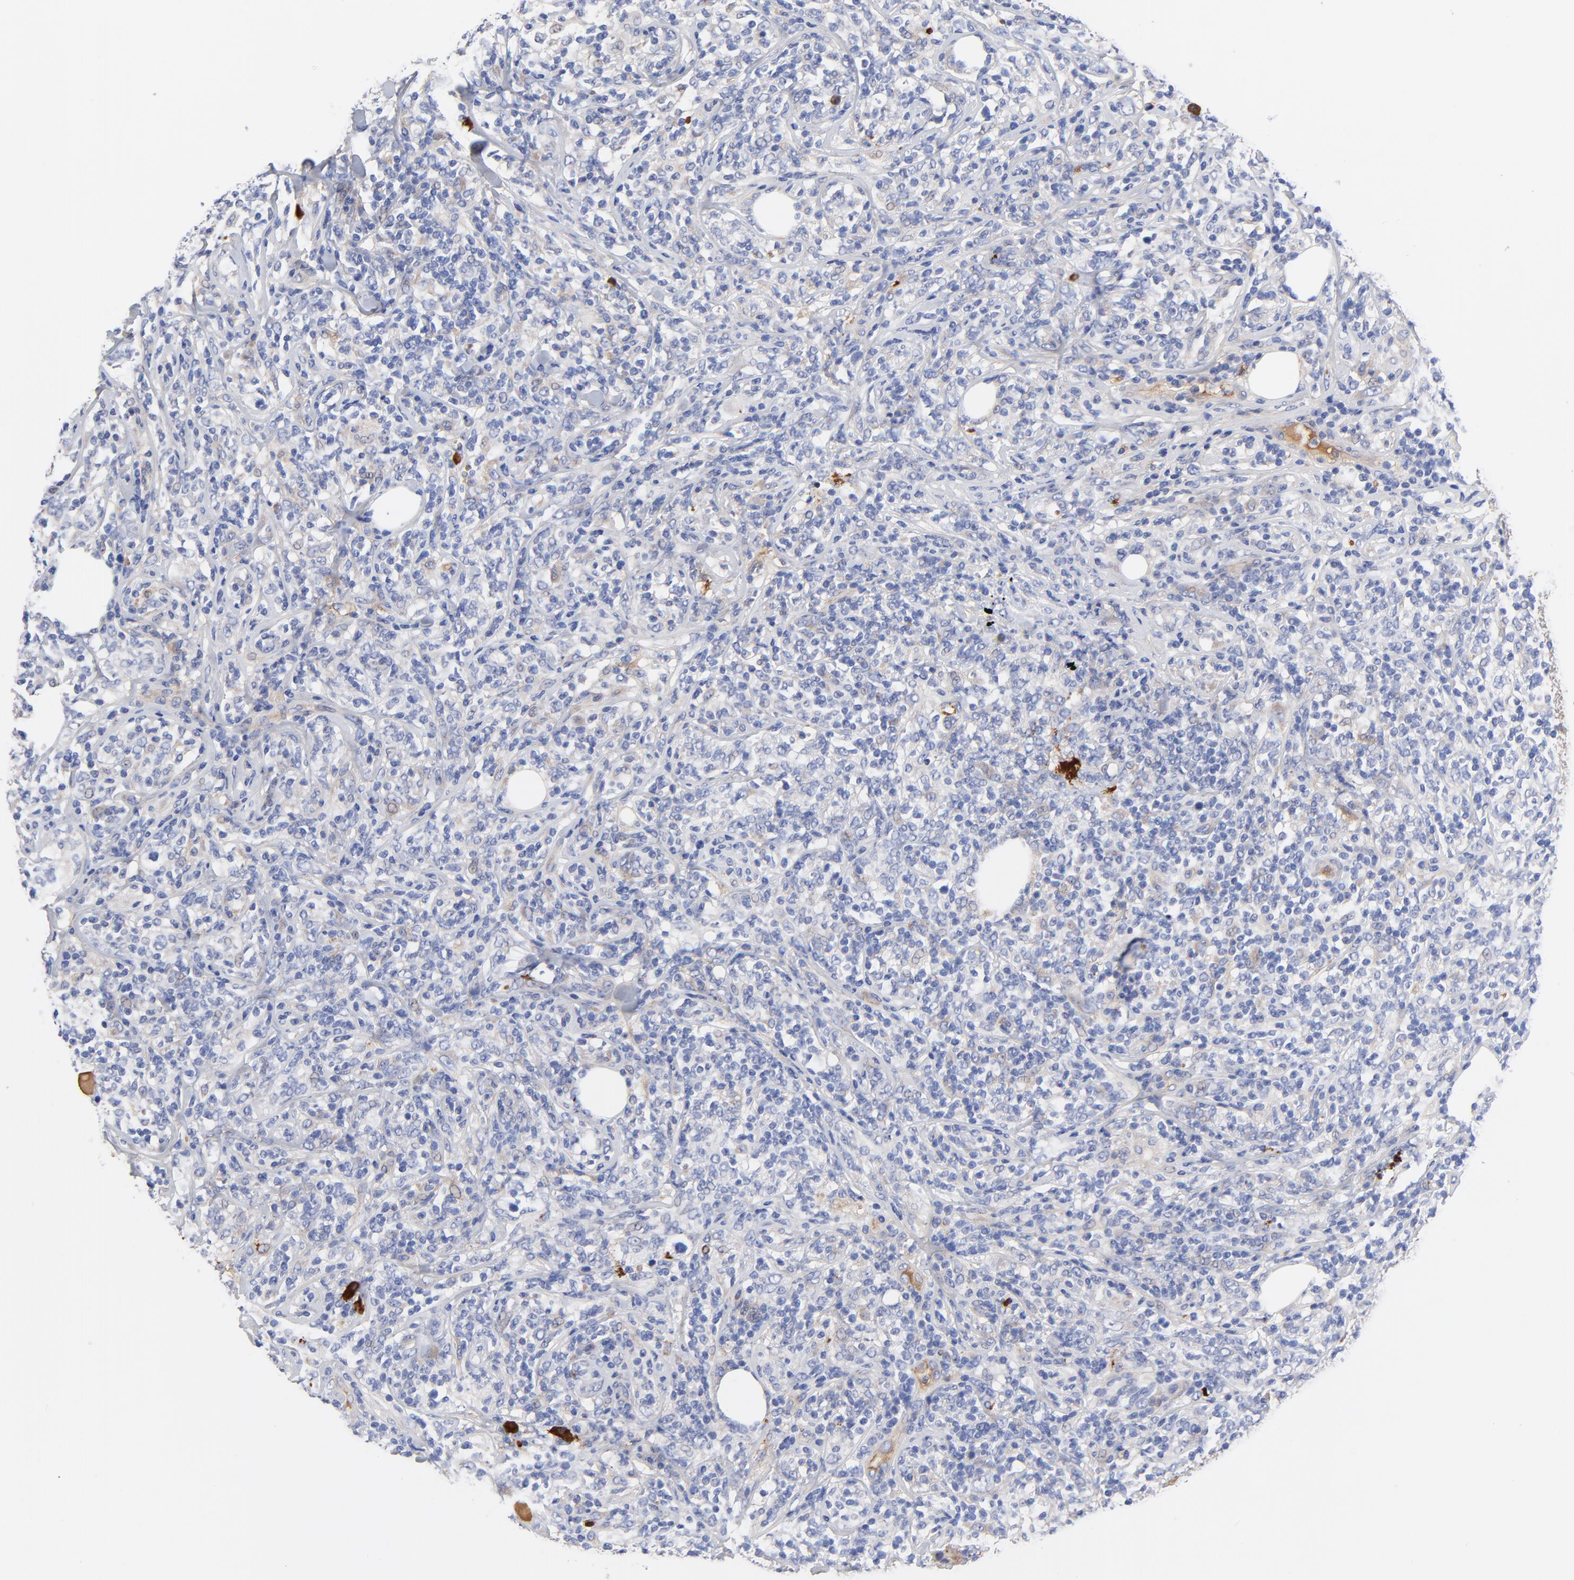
{"staining": {"intensity": "weak", "quantity": "<25%", "location": "cytoplasmic/membranous"}, "tissue": "lymphoma", "cell_type": "Tumor cells", "image_type": "cancer", "snomed": [{"axis": "morphology", "description": "Malignant lymphoma, non-Hodgkin's type, High grade"}, {"axis": "topography", "description": "Lymph node"}], "caption": "IHC histopathology image of neoplastic tissue: human lymphoma stained with DAB demonstrates no significant protein positivity in tumor cells. (Brightfield microscopy of DAB immunohistochemistry at high magnification).", "gene": "IGLV3-10", "patient": {"sex": "female", "age": 84}}